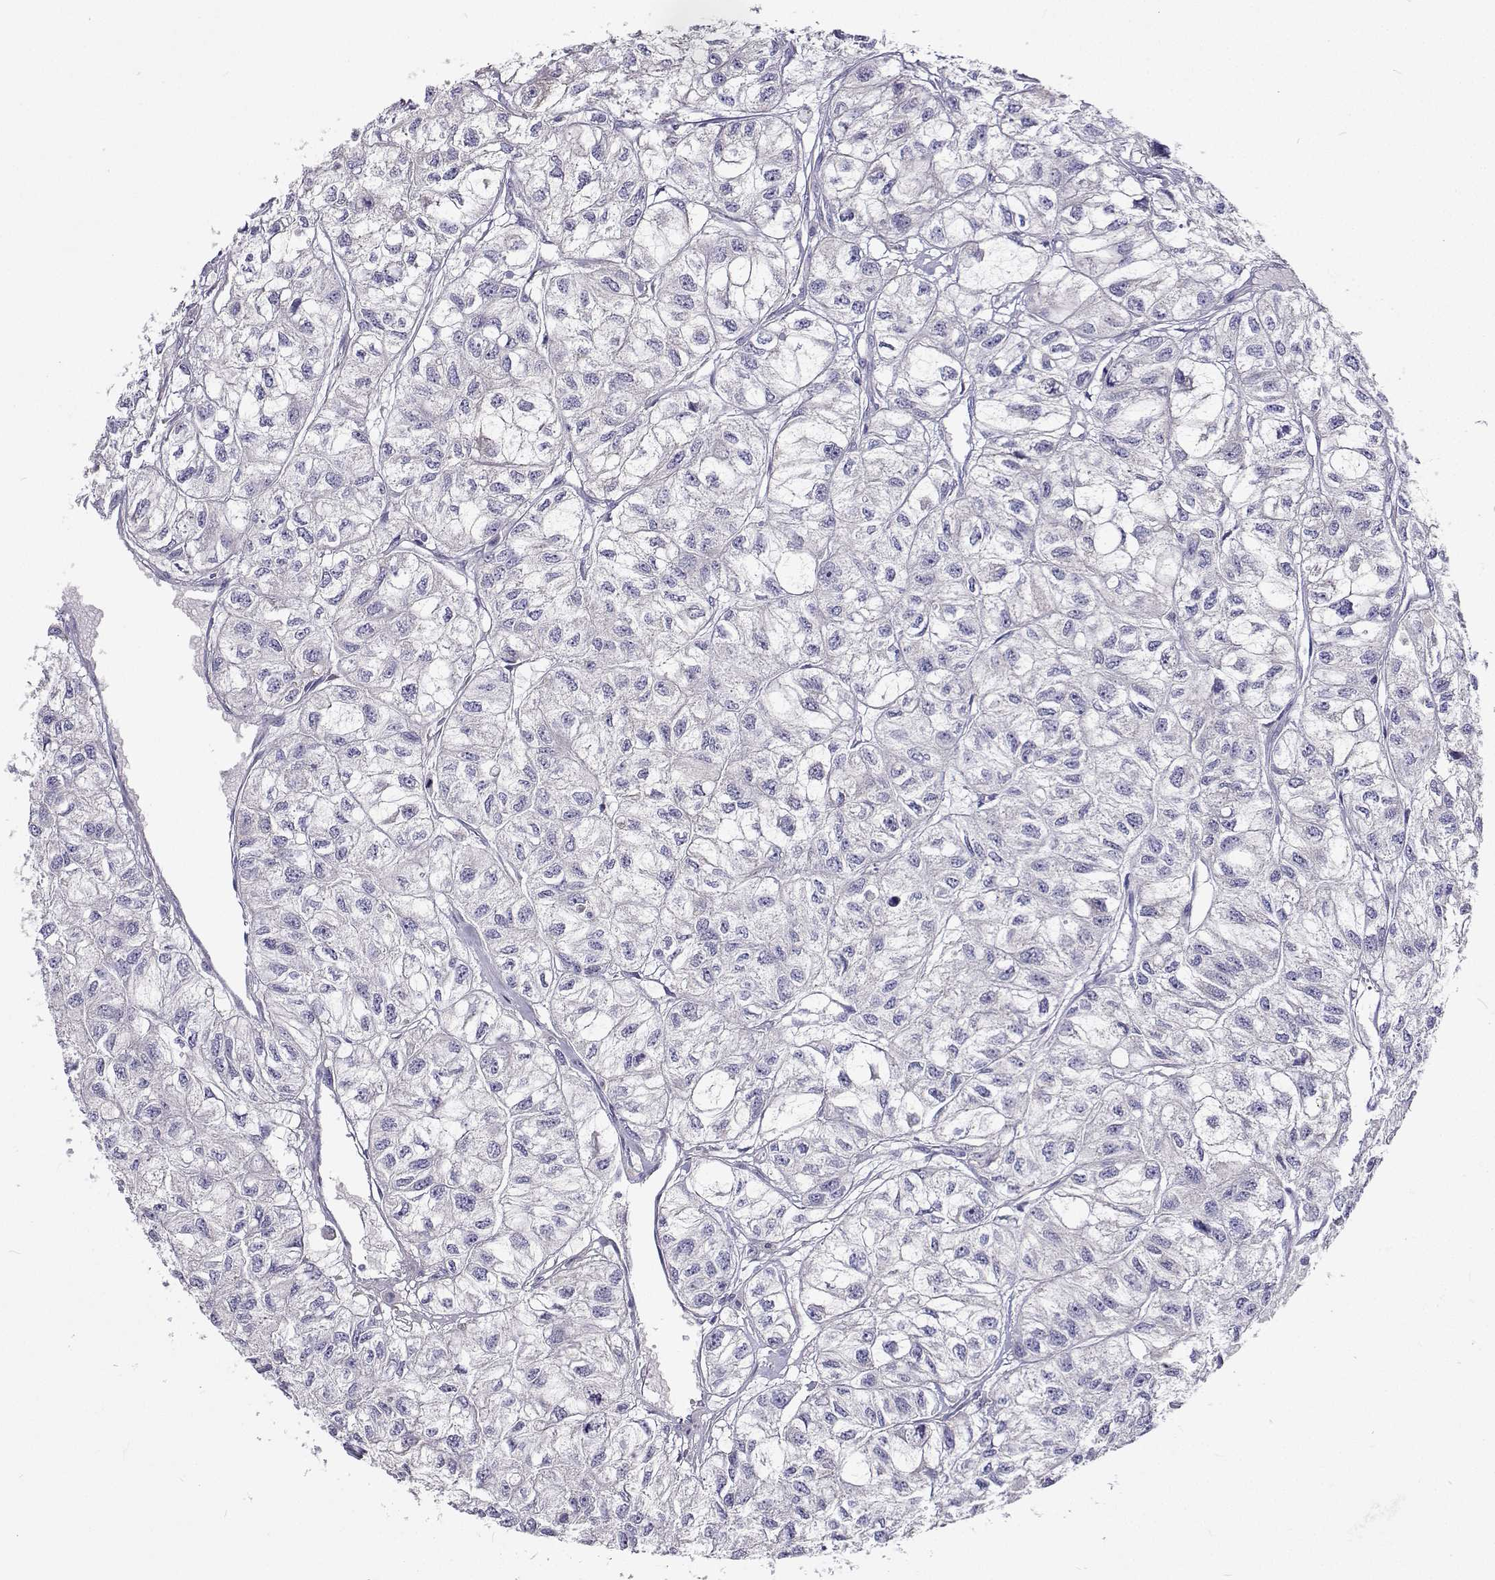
{"staining": {"intensity": "negative", "quantity": "none", "location": "none"}, "tissue": "renal cancer", "cell_type": "Tumor cells", "image_type": "cancer", "snomed": [{"axis": "morphology", "description": "Adenocarcinoma, NOS"}, {"axis": "topography", "description": "Kidney"}], "caption": "Histopathology image shows no significant protein expression in tumor cells of renal cancer.", "gene": "LHFPL7", "patient": {"sex": "male", "age": 56}}